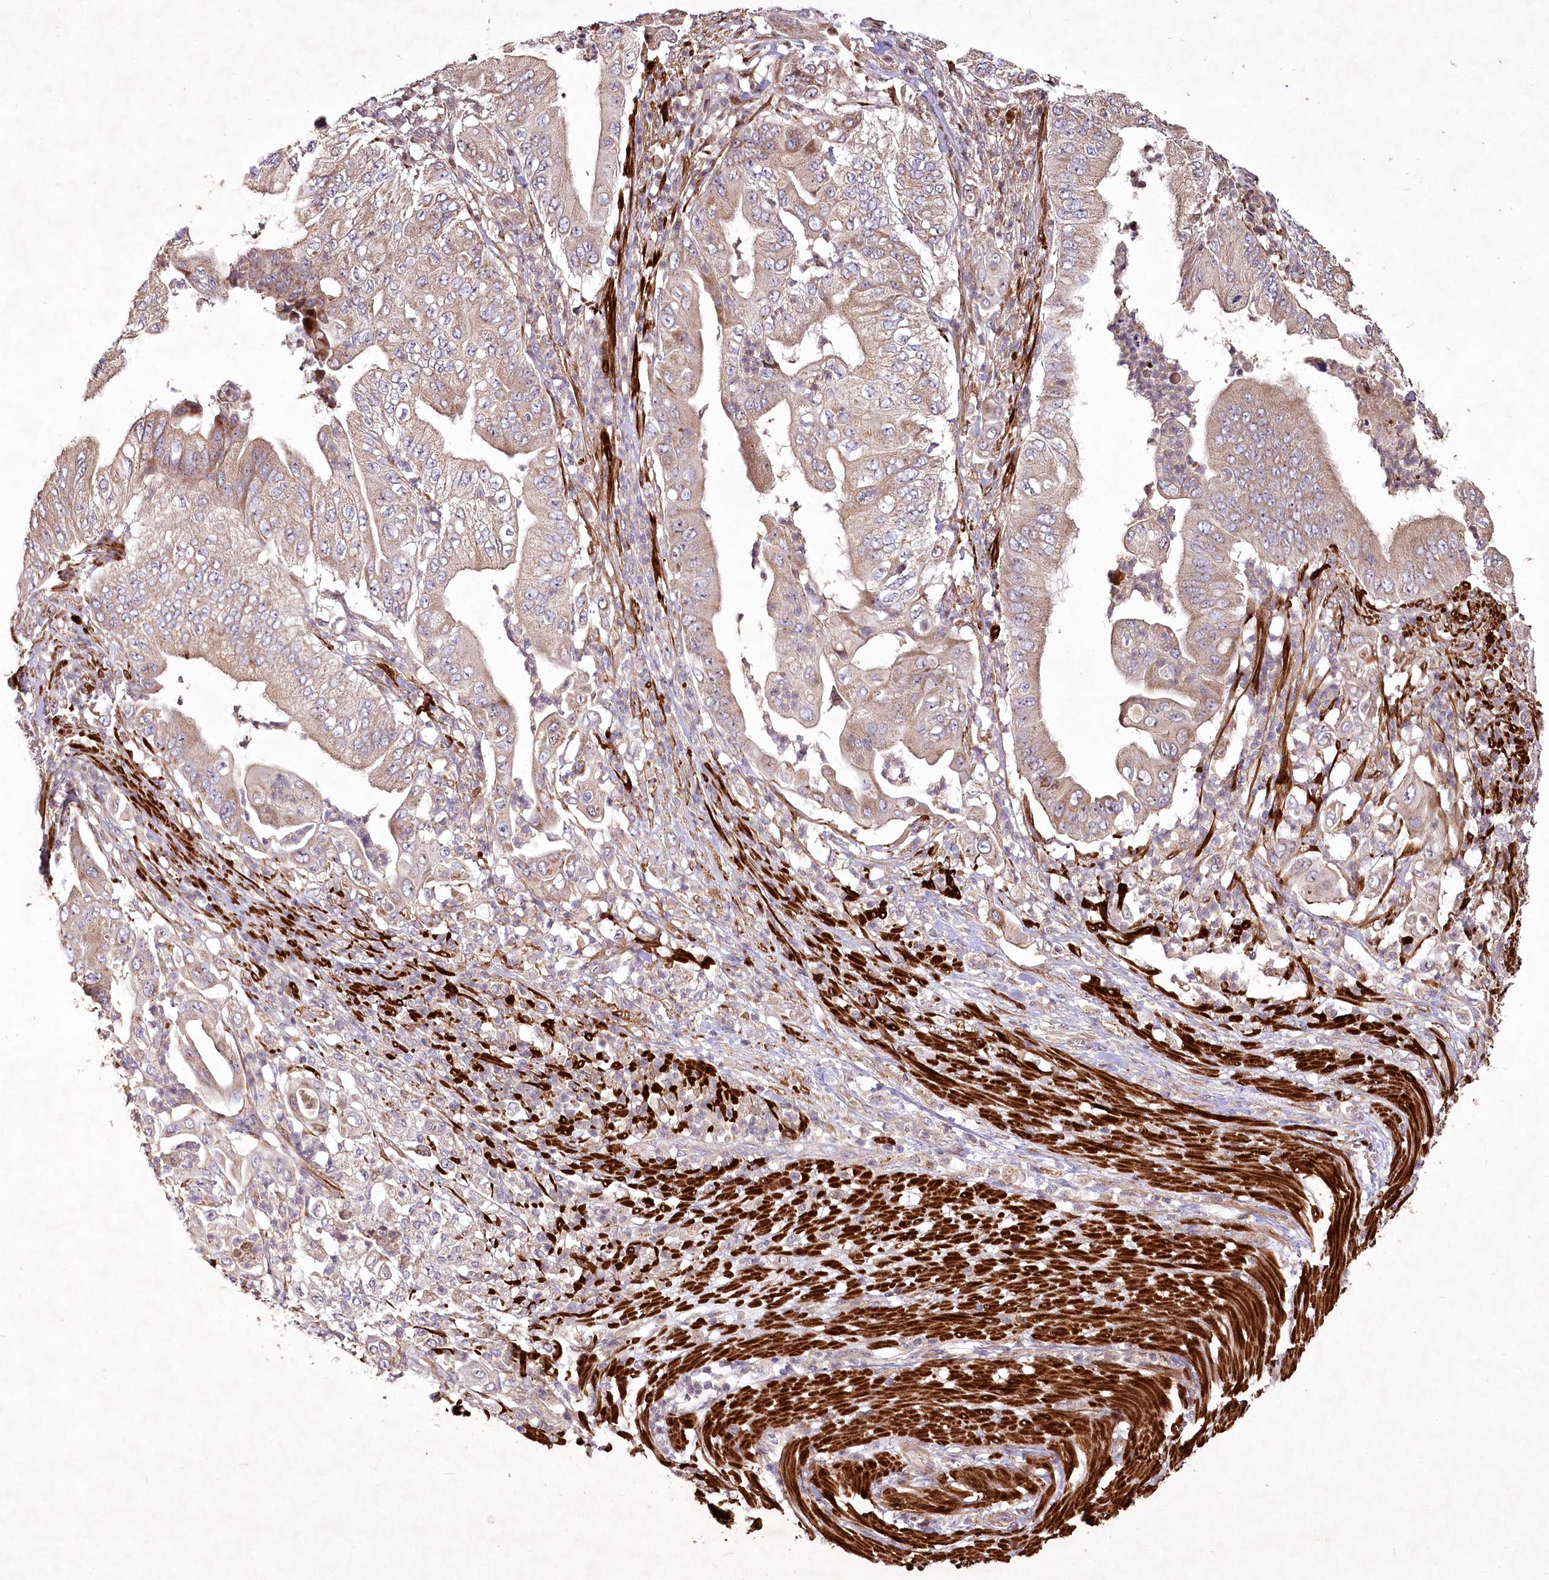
{"staining": {"intensity": "weak", "quantity": ">75%", "location": "cytoplasmic/membranous"}, "tissue": "pancreatic cancer", "cell_type": "Tumor cells", "image_type": "cancer", "snomed": [{"axis": "morphology", "description": "Adenocarcinoma, NOS"}, {"axis": "topography", "description": "Pancreas"}], "caption": "Brown immunohistochemical staining in human adenocarcinoma (pancreatic) displays weak cytoplasmic/membranous positivity in about >75% of tumor cells. (DAB IHC with brightfield microscopy, high magnification).", "gene": "PSTK", "patient": {"sex": "female", "age": 77}}